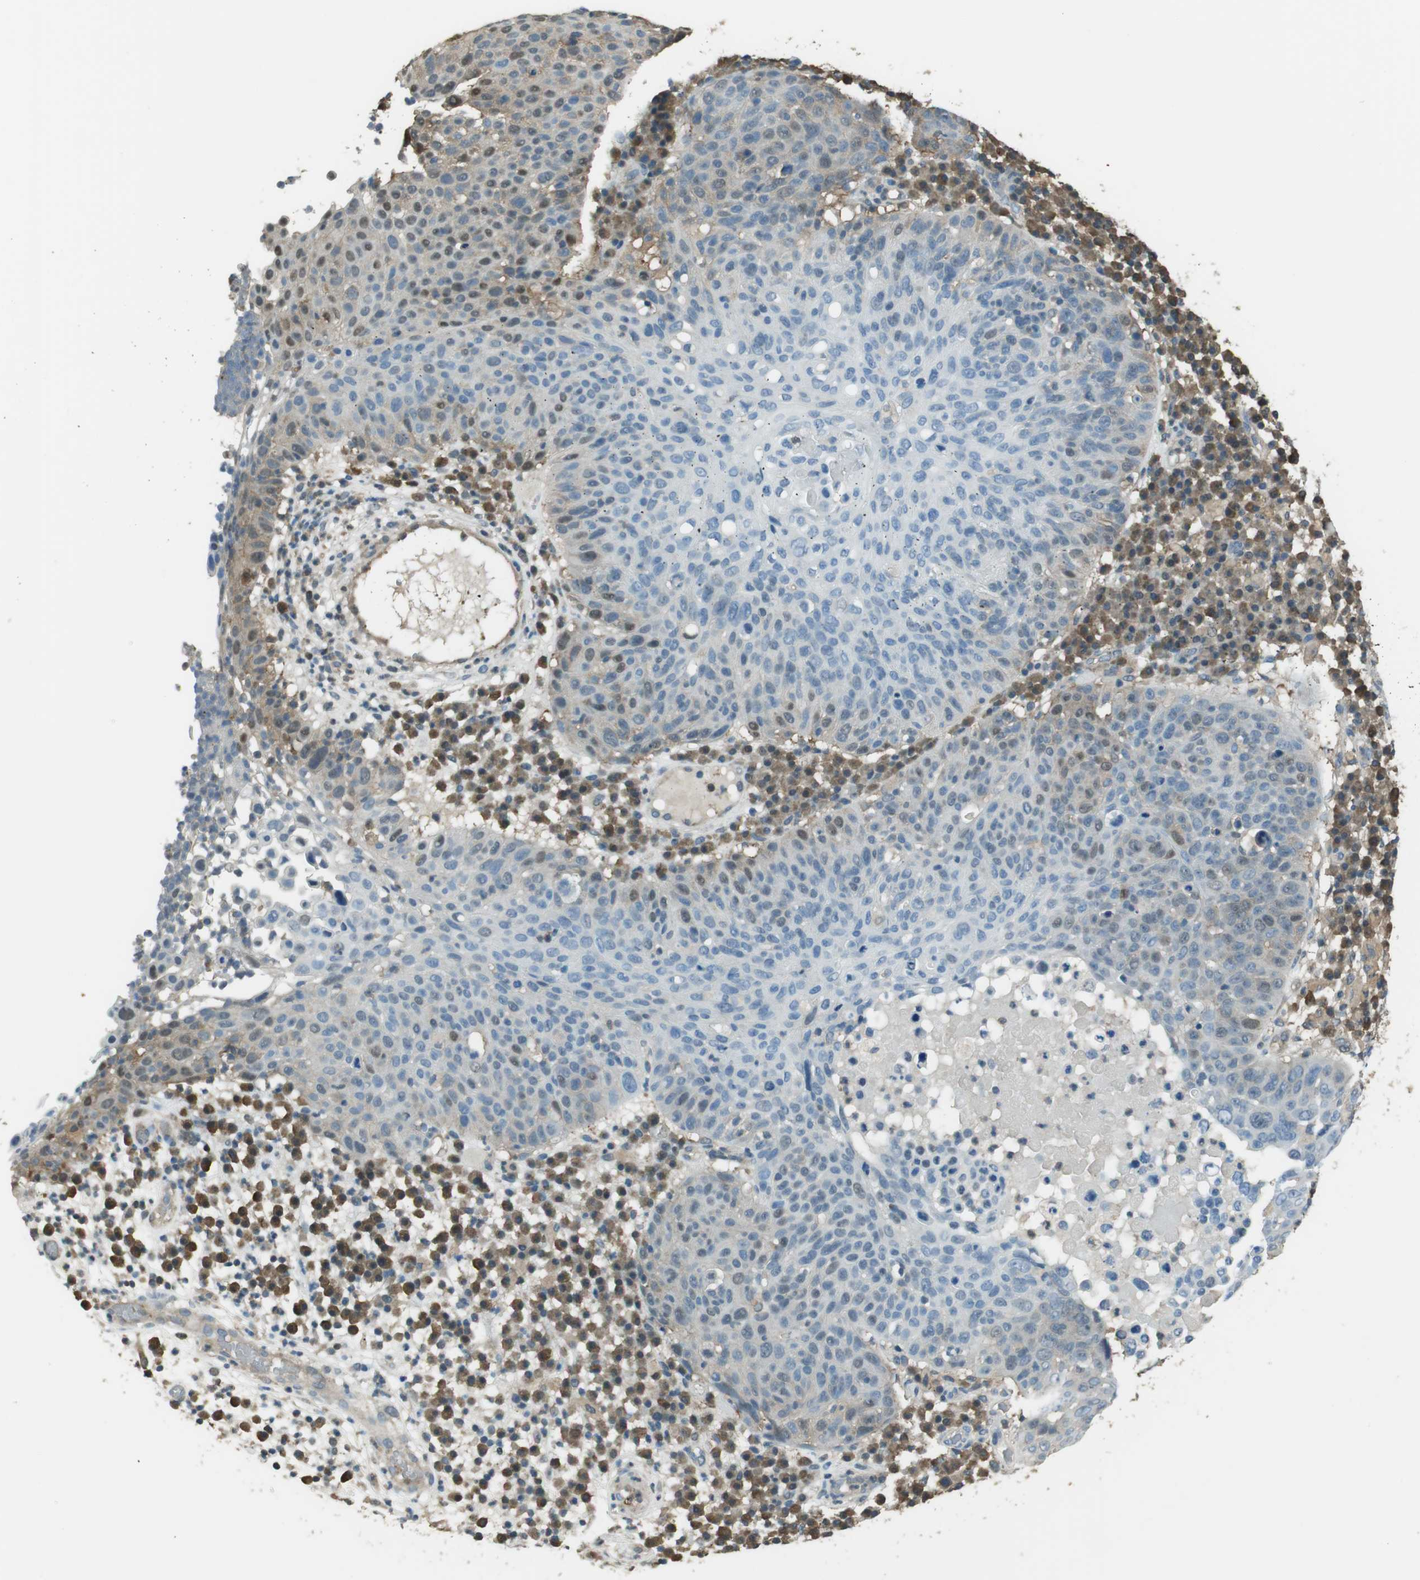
{"staining": {"intensity": "weak", "quantity": "<25%", "location": "cytoplasmic/membranous,nuclear"}, "tissue": "skin cancer", "cell_type": "Tumor cells", "image_type": "cancer", "snomed": [{"axis": "morphology", "description": "Squamous cell carcinoma in situ, NOS"}, {"axis": "morphology", "description": "Squamous cell carcinoma, NOS"}, {"axis": "topography", "description": "Skin"}], "caption": "Immunohistochemical staining of human skin cancer (squamous cell carcinoma in situ) reveals no significant positivity in tumor cells.", "gene": "TWSG1", "patient": {"sex": "male", "age": 93}}